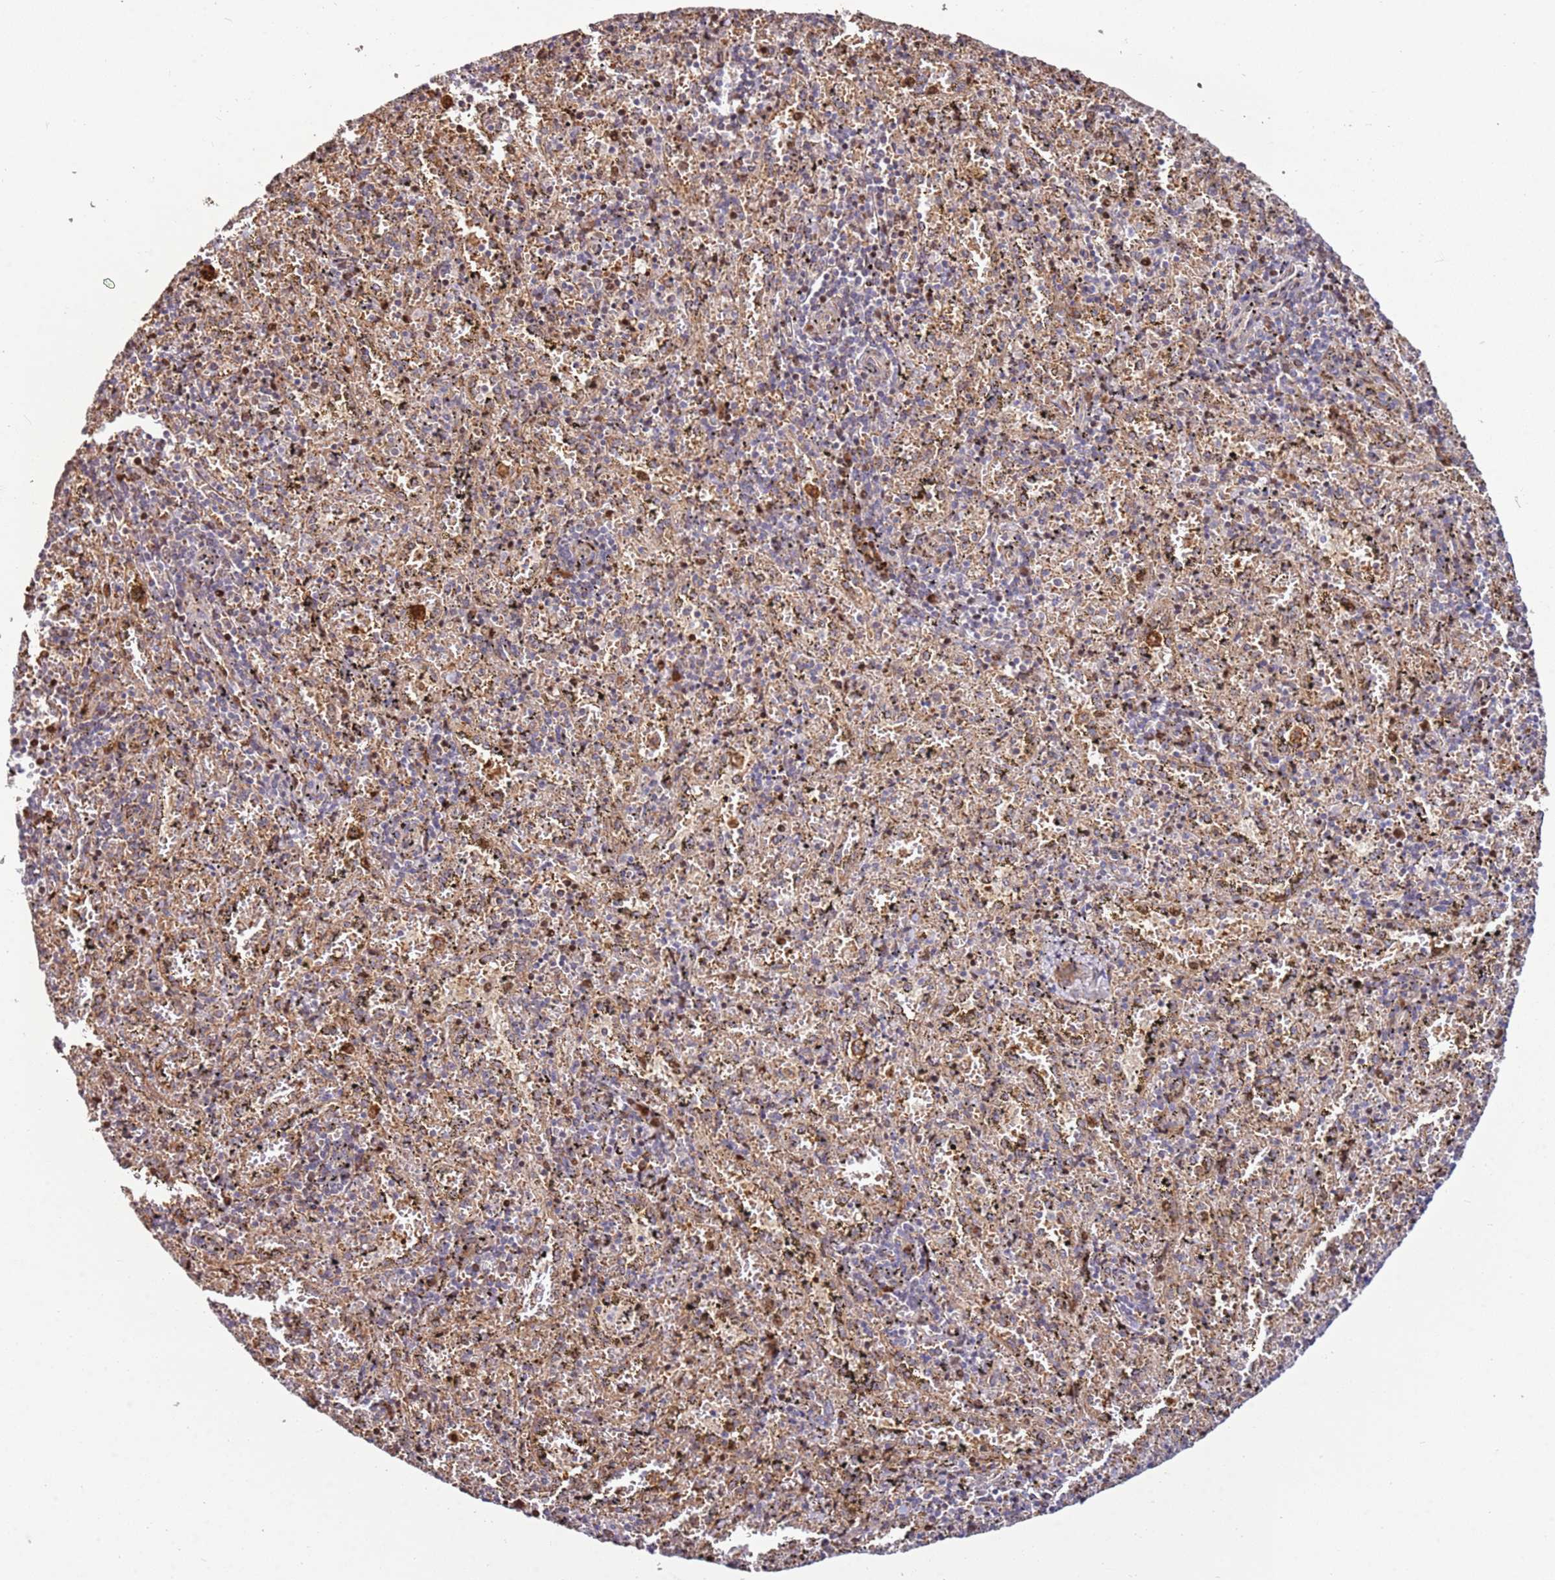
{"staining": {"intensity": "negative", "quantity": "none", "location": "none"}, "tissue": "spleen", "cell_type": "Cells in red pulp", "image_type": "normal", "snomed": [{"axis": "morphology", "description": "Normal tissue, NOS"}, {"axis": "topography", "description": "Spleen"}], "caption": "Unremarkable spleen was stained to show a protein in brown. There is no significant positivity in cells in red pulp. (DAB (3,3'-diaminobenzidine) immunohistochemistry (IHC) visualized using brightfield microscopy, high magnification).", "gene": "RHBDL1", "patient": {"sex": "male", "age": 11}}